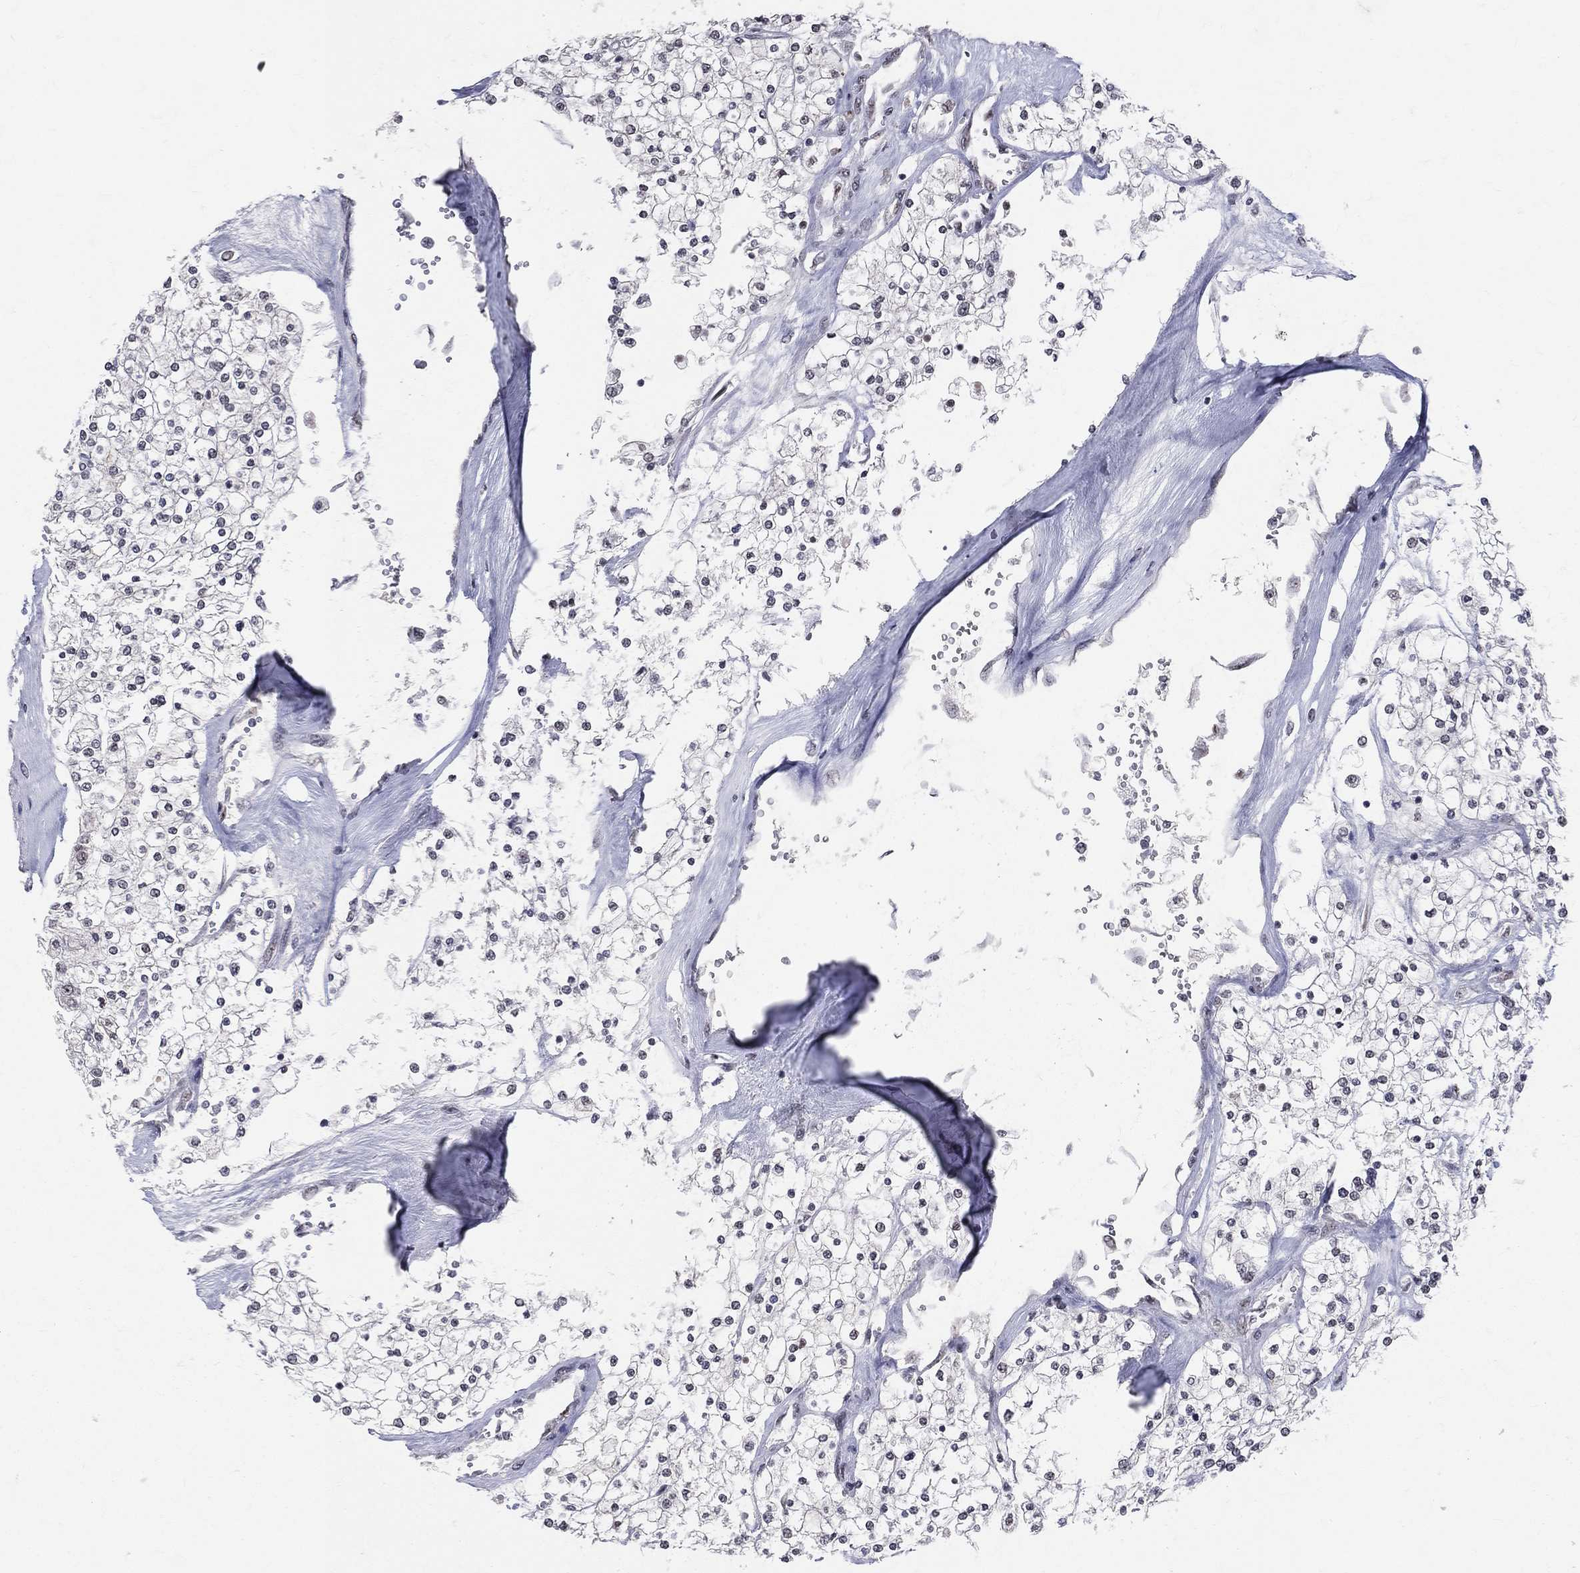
{"staining": {"intensity": "negative", "quantity": "none", "location": "none"}, "tissue": "renal cancer", "cell_type": "Tumor cells", "image_type": "cancer", "snomed": [{"axis": "morphology", "description": "Adenocarcinoma, NOS"}, {"axis": "topography", "description": "Kidney"}], "caption": "DAB (3,3'-diaminobenzidine) immunohistochemical staining of renal cancer (adenocarcinoma) exhibits no significant positivity in tumor cells.", "gene": "CDK7", "patient": {"sex": "male", "age": 80}}